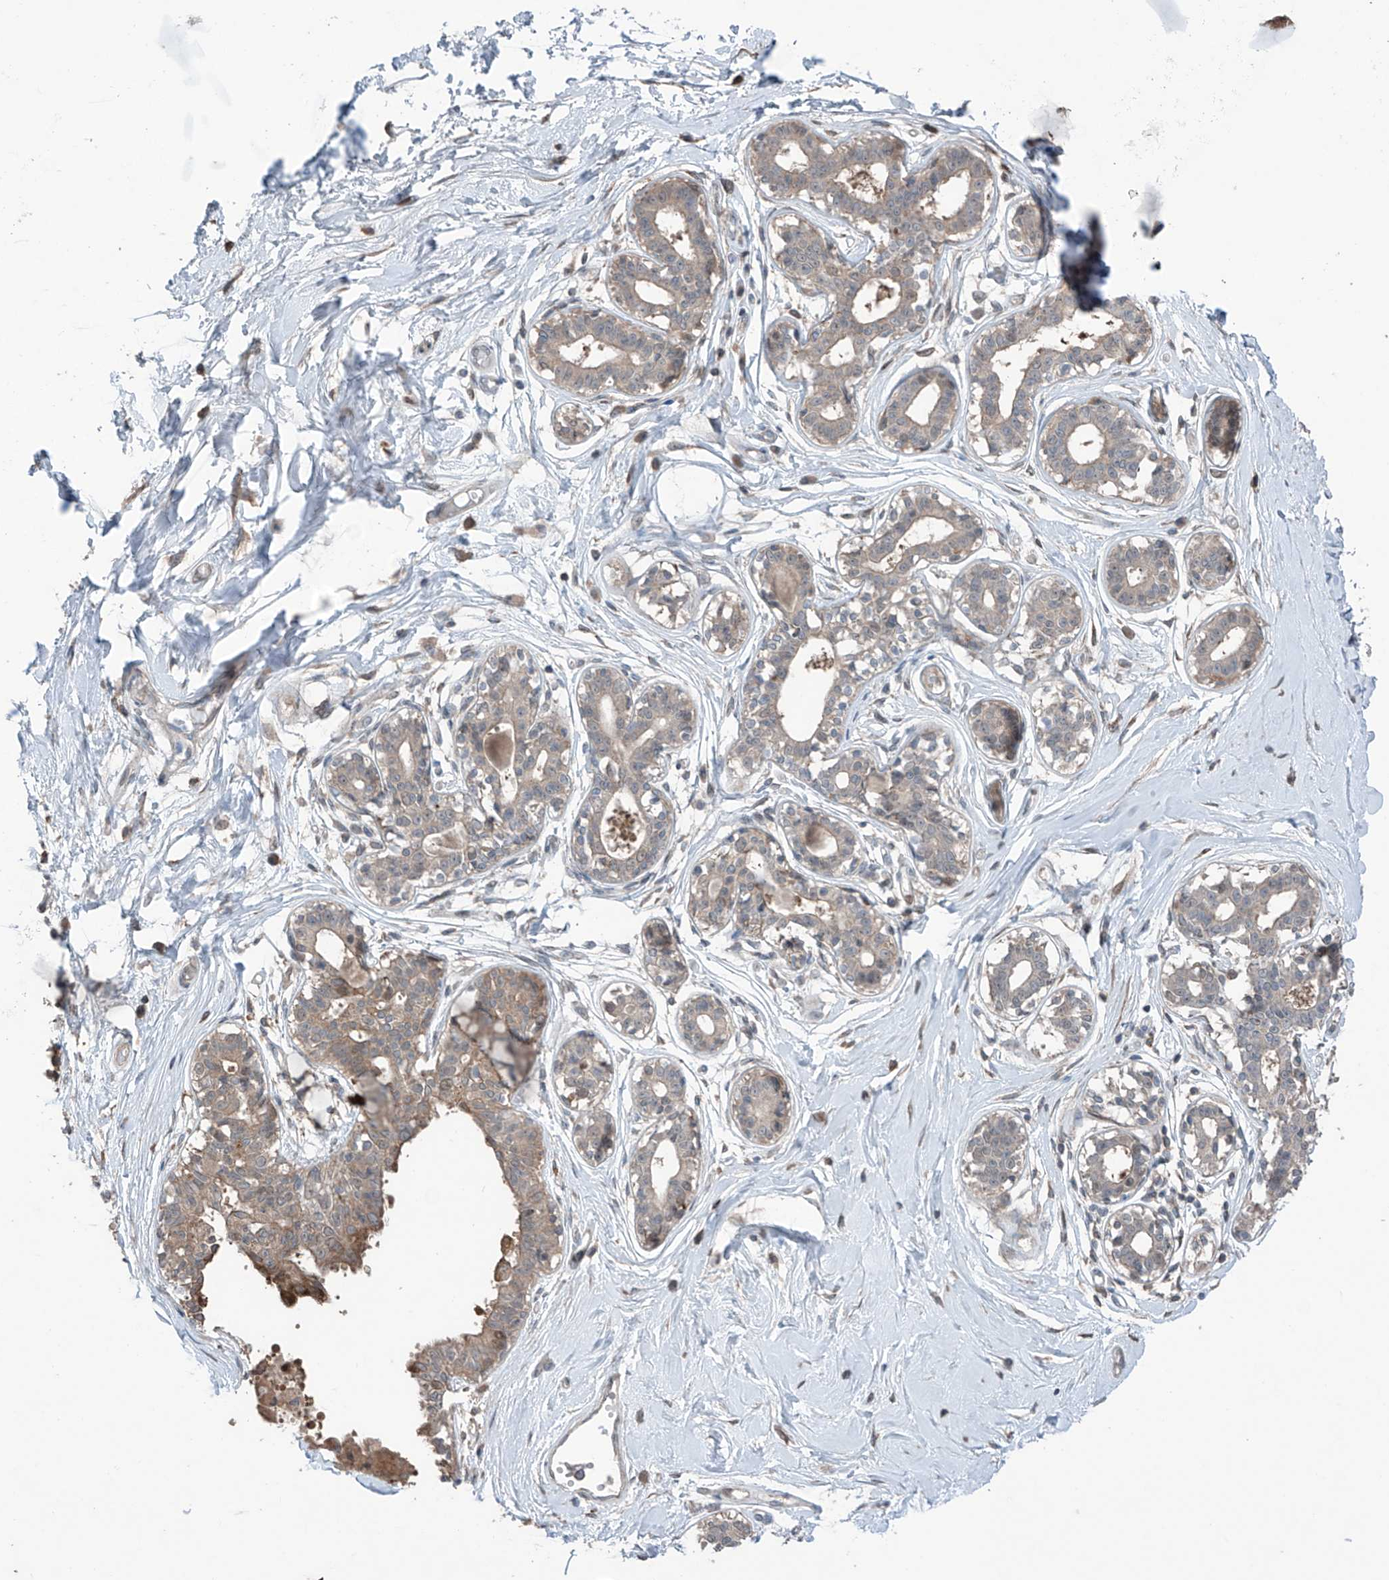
{"staining": {"intensity": "weak", "quantity": ">75%", "location": "cytoplasmic/membranous"}, "tissue": "breast", "cell_type": "Adipocytes", "image_type": "normal", "snomed": [{"axis": "morphology", "description": "Normal tissue, NOS"}, {"axis": "topography", "description": "Breast"}], "caption": "There is low levels of weak cytoplasmic/membranous positivity in adipocytes of normal breast, as demonstrated by immunohistochemical staining (brown color).", "gene": "SAMD3", "patient": {"sex": "female", "age": 45}}